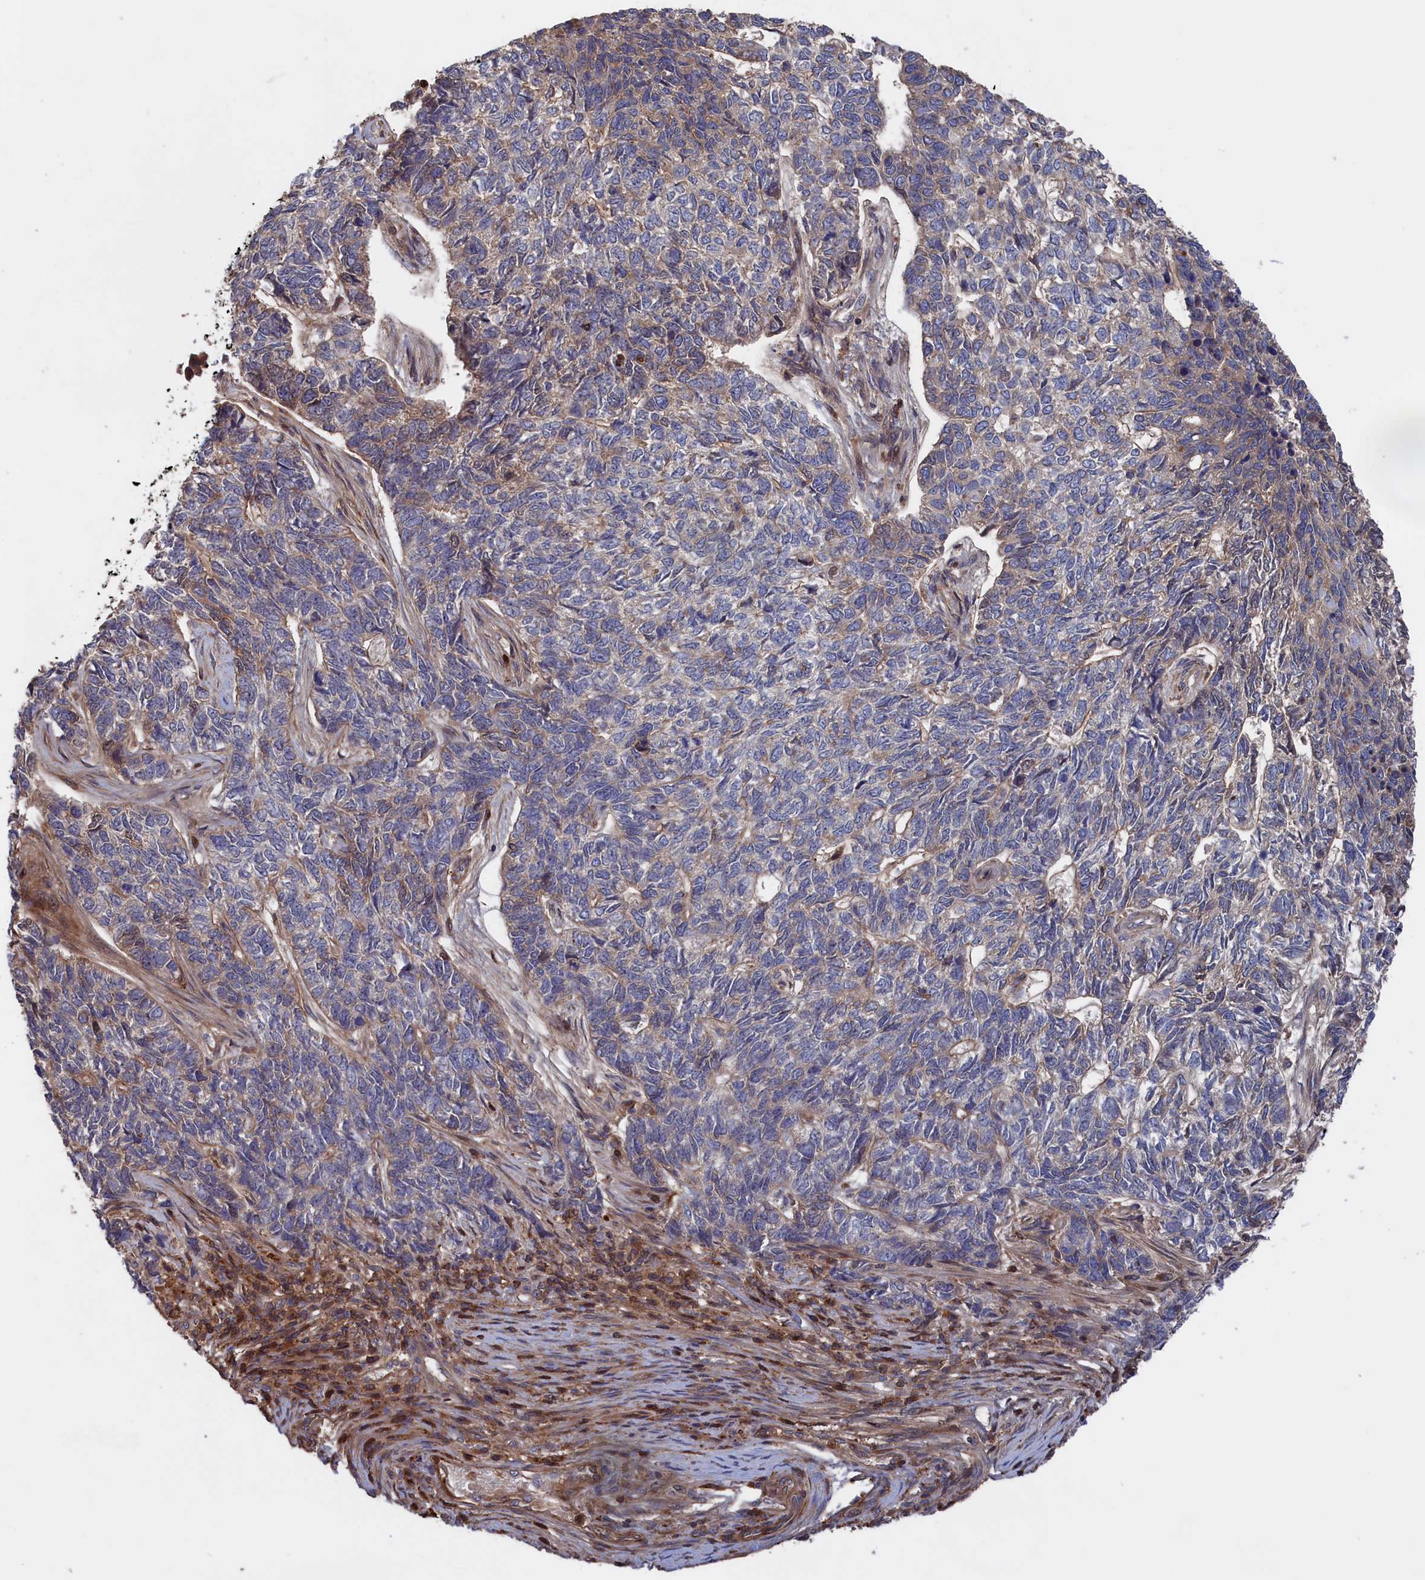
{"staining": {"intensity": "negative", "quantity": "none", "location": "none"}, "tissue": "skin cancer", "cell_type": "Tumor cells", "image_type": "cancer", "snomed": [{"axis": "morphology", "description": "Basal cell carcinoma"}, {"axis": "topography", "description": "Skin"}], "caption": "Skin cancer (basal cell carcinoma) was stained to show a protein in brown. There is no significant positivity in tumor cells. (Brightfield microscopy of DAB (3,3'-diaminobenzidine) IHC at high magnification).", "gene": "PLA2G15", "patient": {"sex": "female", "age": 65}}